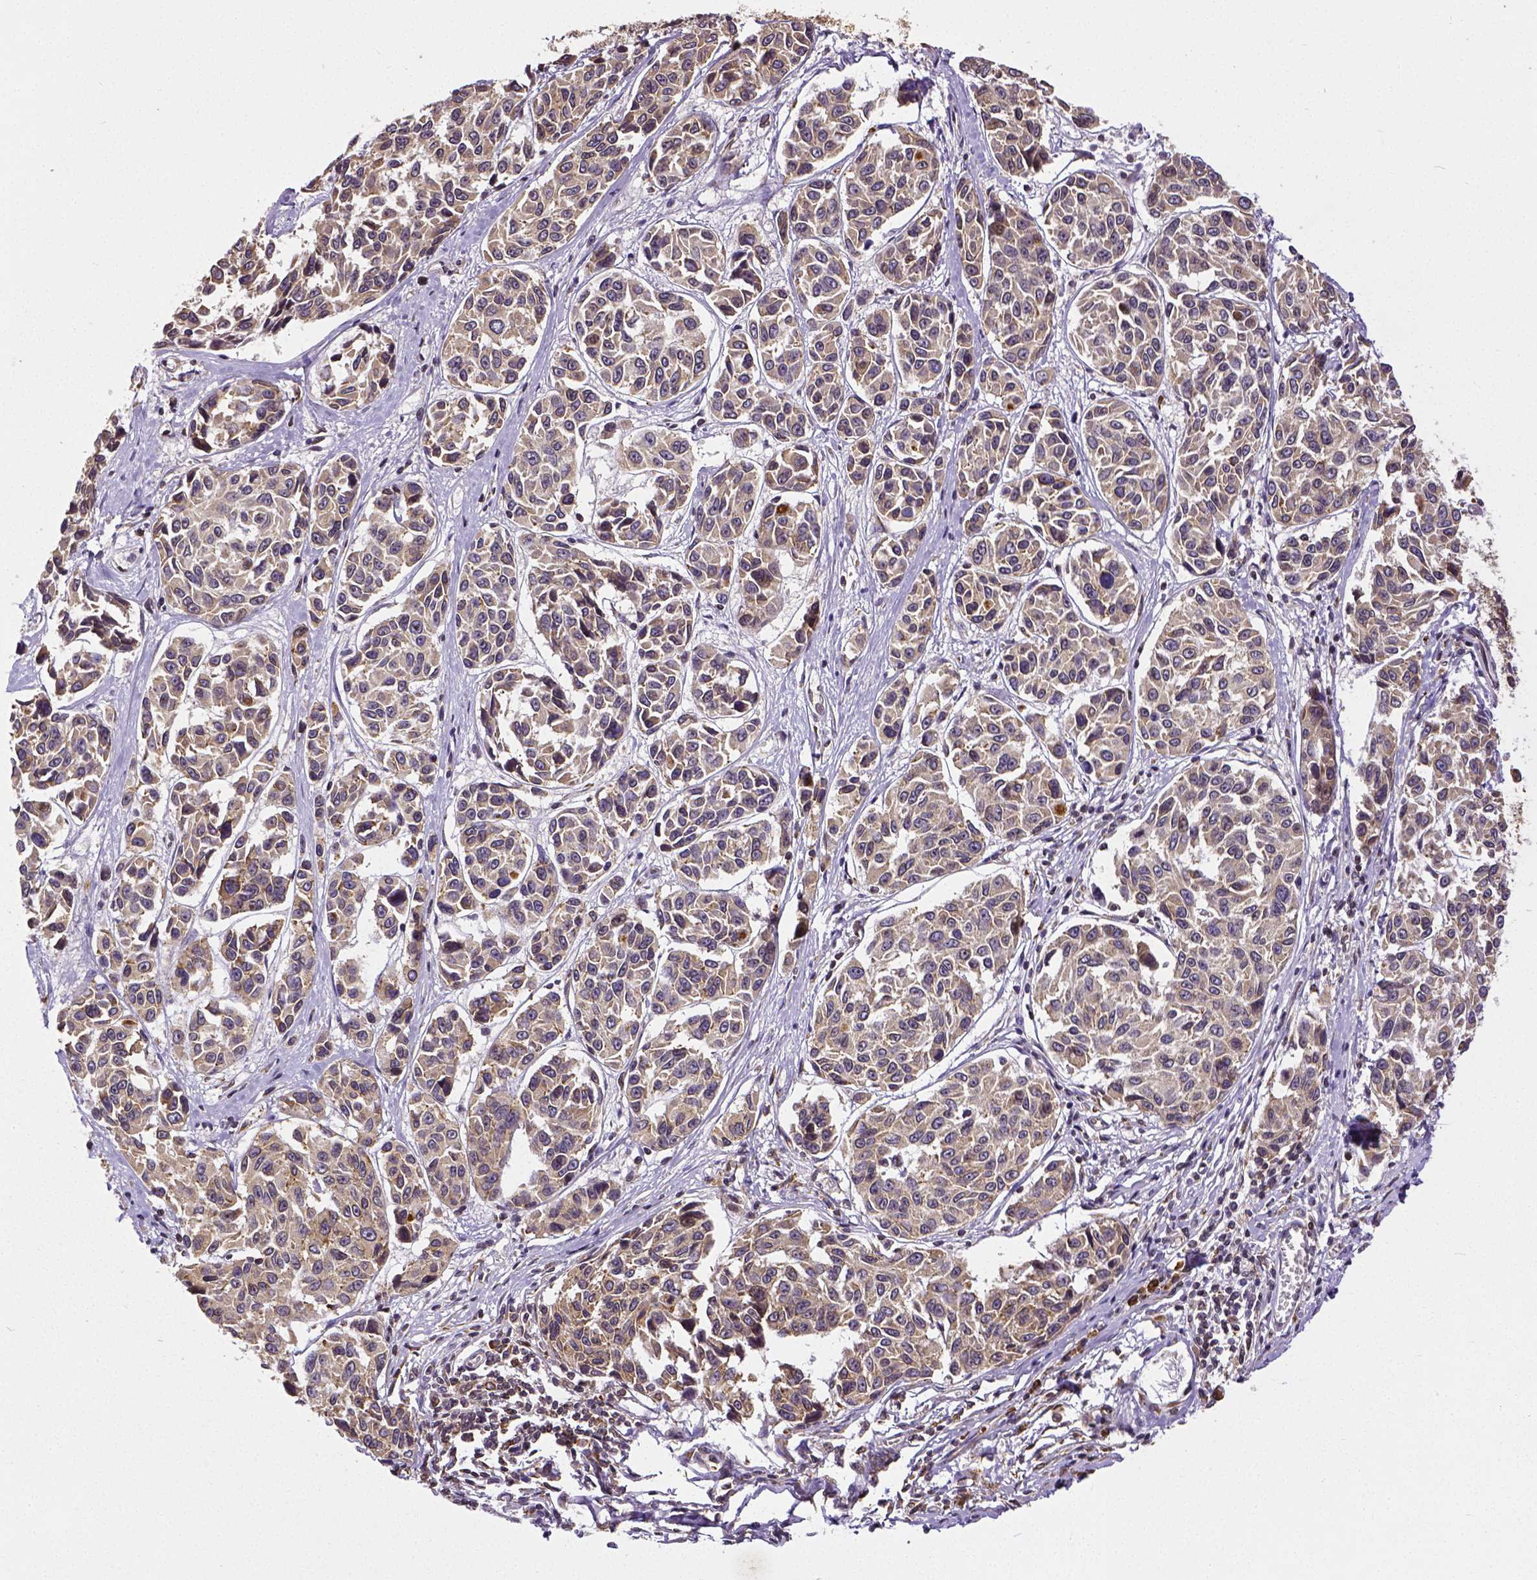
{"staining": {"intensity": "moderate", "quantity": ">75%", "location": "cytoplasmic/membranous"}, "tissue": "melanoma", "cell_type": "Tumor cells", "image_type": "cancer", "snomed": [{"axis": "morphology", "description": "Malignant melanoma, NOS"}, {"axis": "topography", "description": "Skin"}], "caption": "A high-resolution photomicrograph shows immunohistochemistry staining of melanoma, which demonstrates moderate cytoplasmic/membranous expression in approximately >75% of tumor cells. (Stains: DAB (3,3'-diaminobenzidine) in brown, nuclei in blue, Microscopy: brightfield microscopy at high magnification).", "gene": "MTDH", "patient": {"sex": "female", "age": 66}}